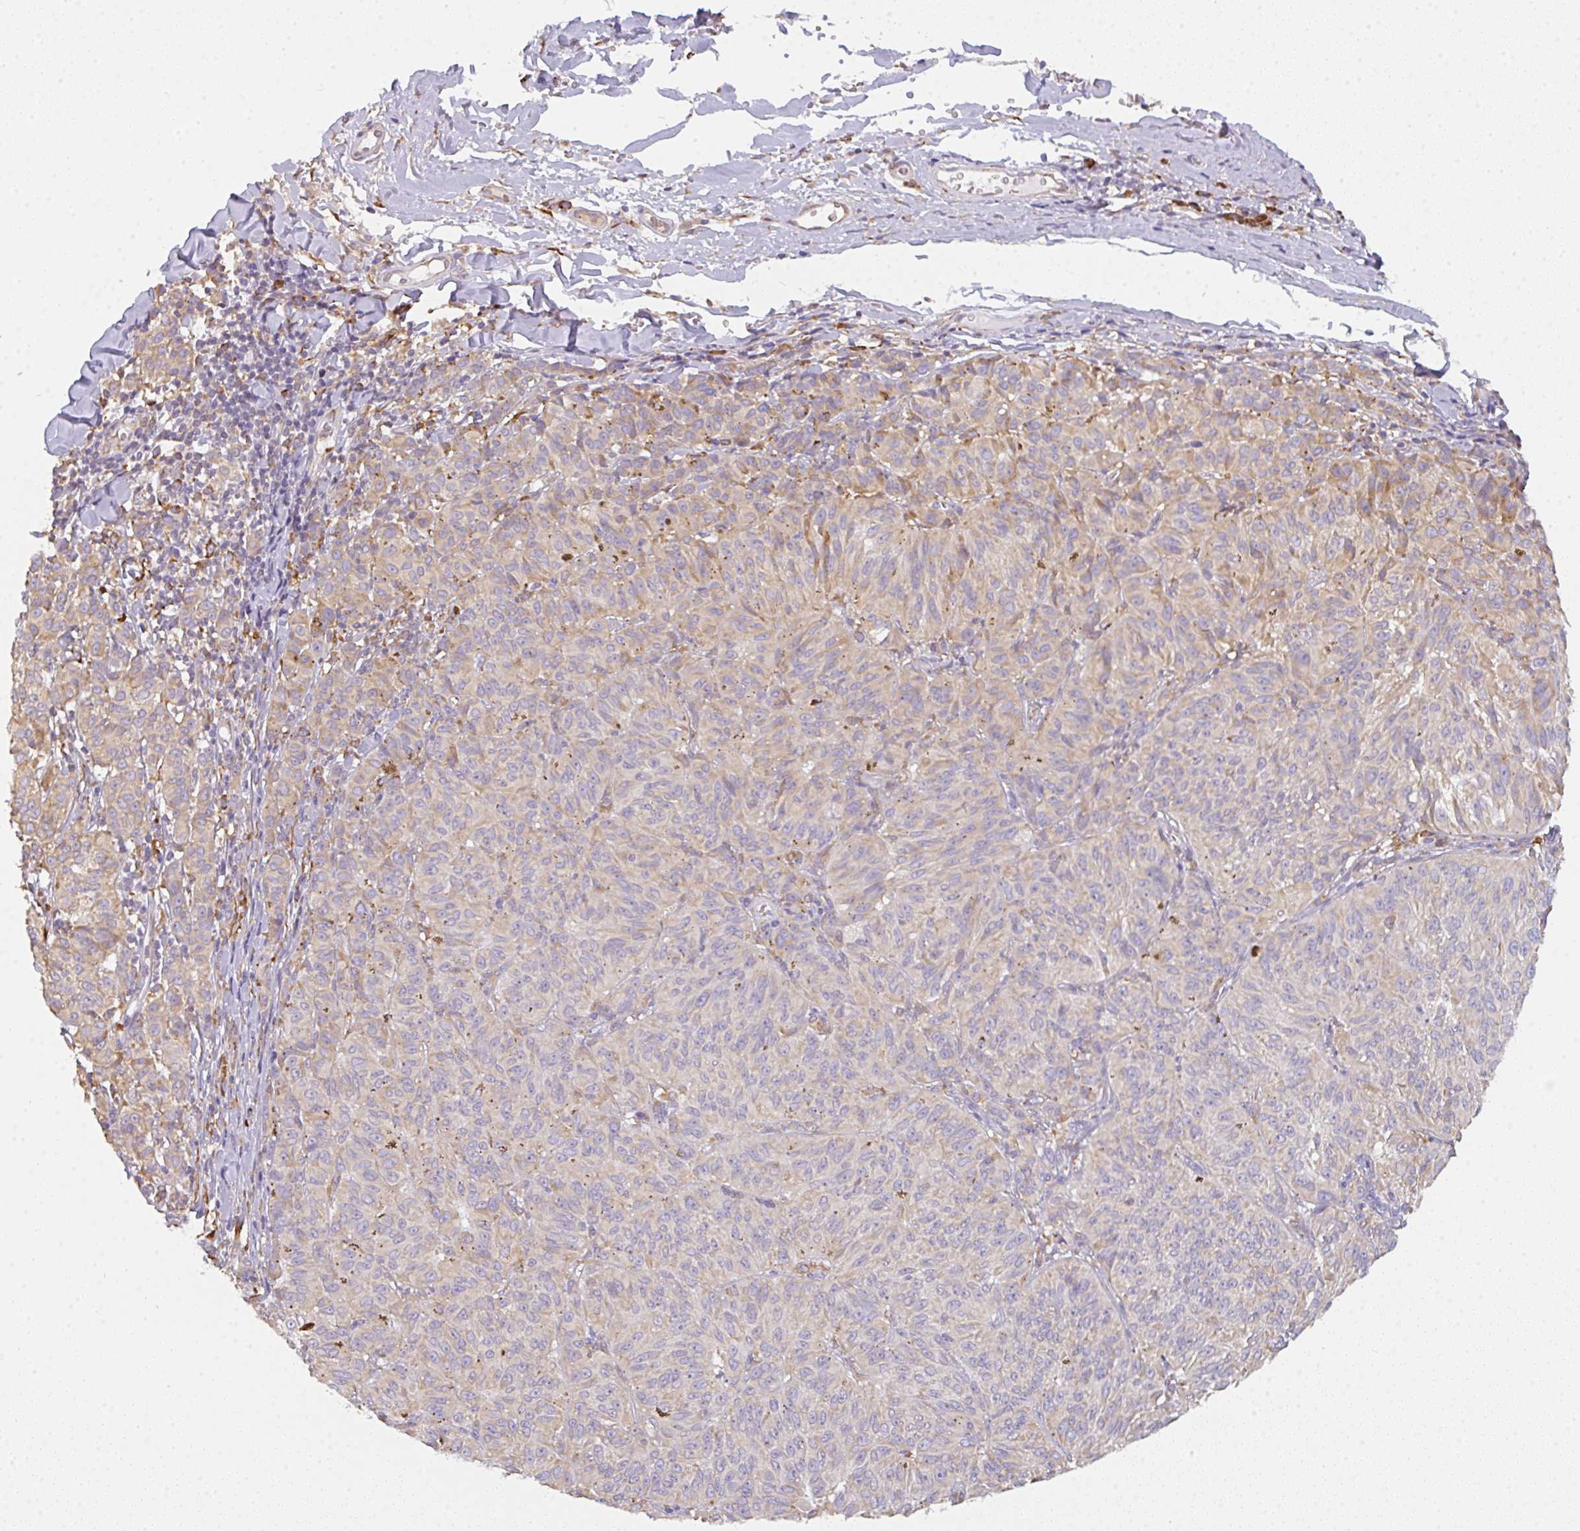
{"staining": {"intensity": "weak", "quantity": "<25%", "location": "cytoplasmic/membranous"}, "tissue": "melanoma", "cell_type": "Tumor cells", "image_type": "cancer", "snomed": [{"axis": "morphology", "description": "Malignant melanoma, NOS"}, {"axis": "topography", "description": "Skin"}], "caption": "DAB immunohistochemical staining of melanoma reveals no significant positivity in tumor cells.", "gene": "DOK4", "patient": {"sex": "female", "age": 72}}